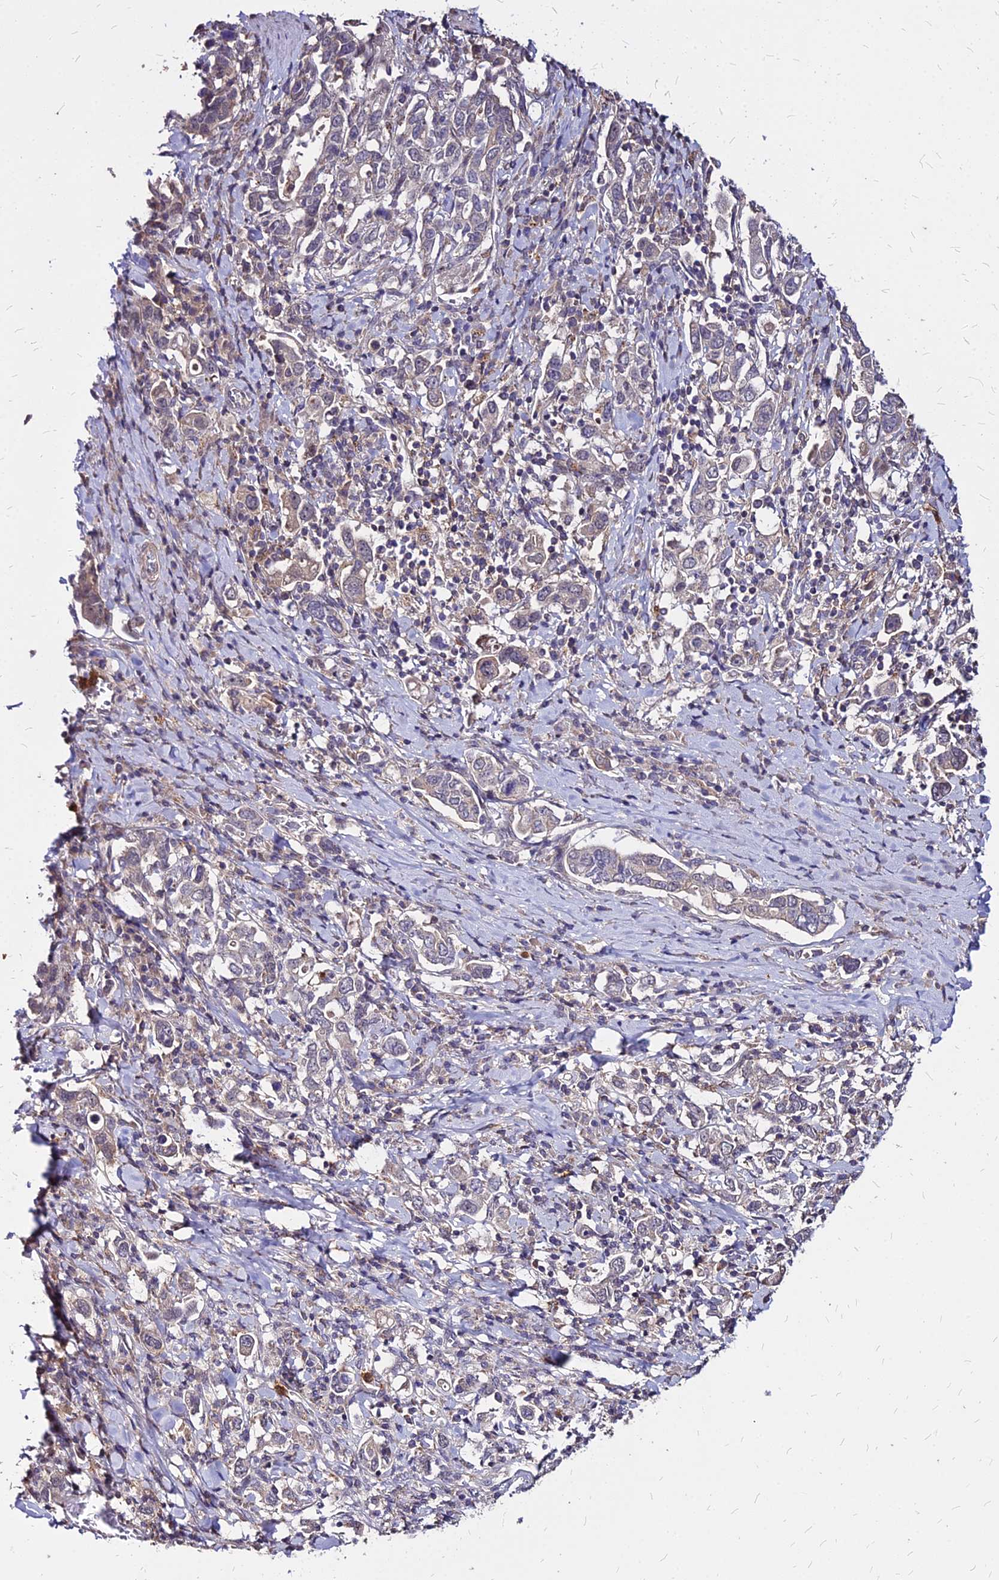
{"staining": {"intensity": "weak", "quantity": "<25%", "location": "cytoplasmic/membranous"}, "tissue": "stomach cancer", "cell_type": "Tumor cells", "image_type": "cancer", "snomed": [{"axis": "morphology", "description": "Adenocarcinoma, NOS"}, {"axis": "topography", "description": "Stomach, upper"}, {"axis": "topography", "description": "Stomach"}], "caption": "Stomach cancer (adenocarcinoma) stained for a protein using IHC exhibits no expression tumor cells.", "gene": "APBA3", "patient": {"sex": "male", "age": 62}}